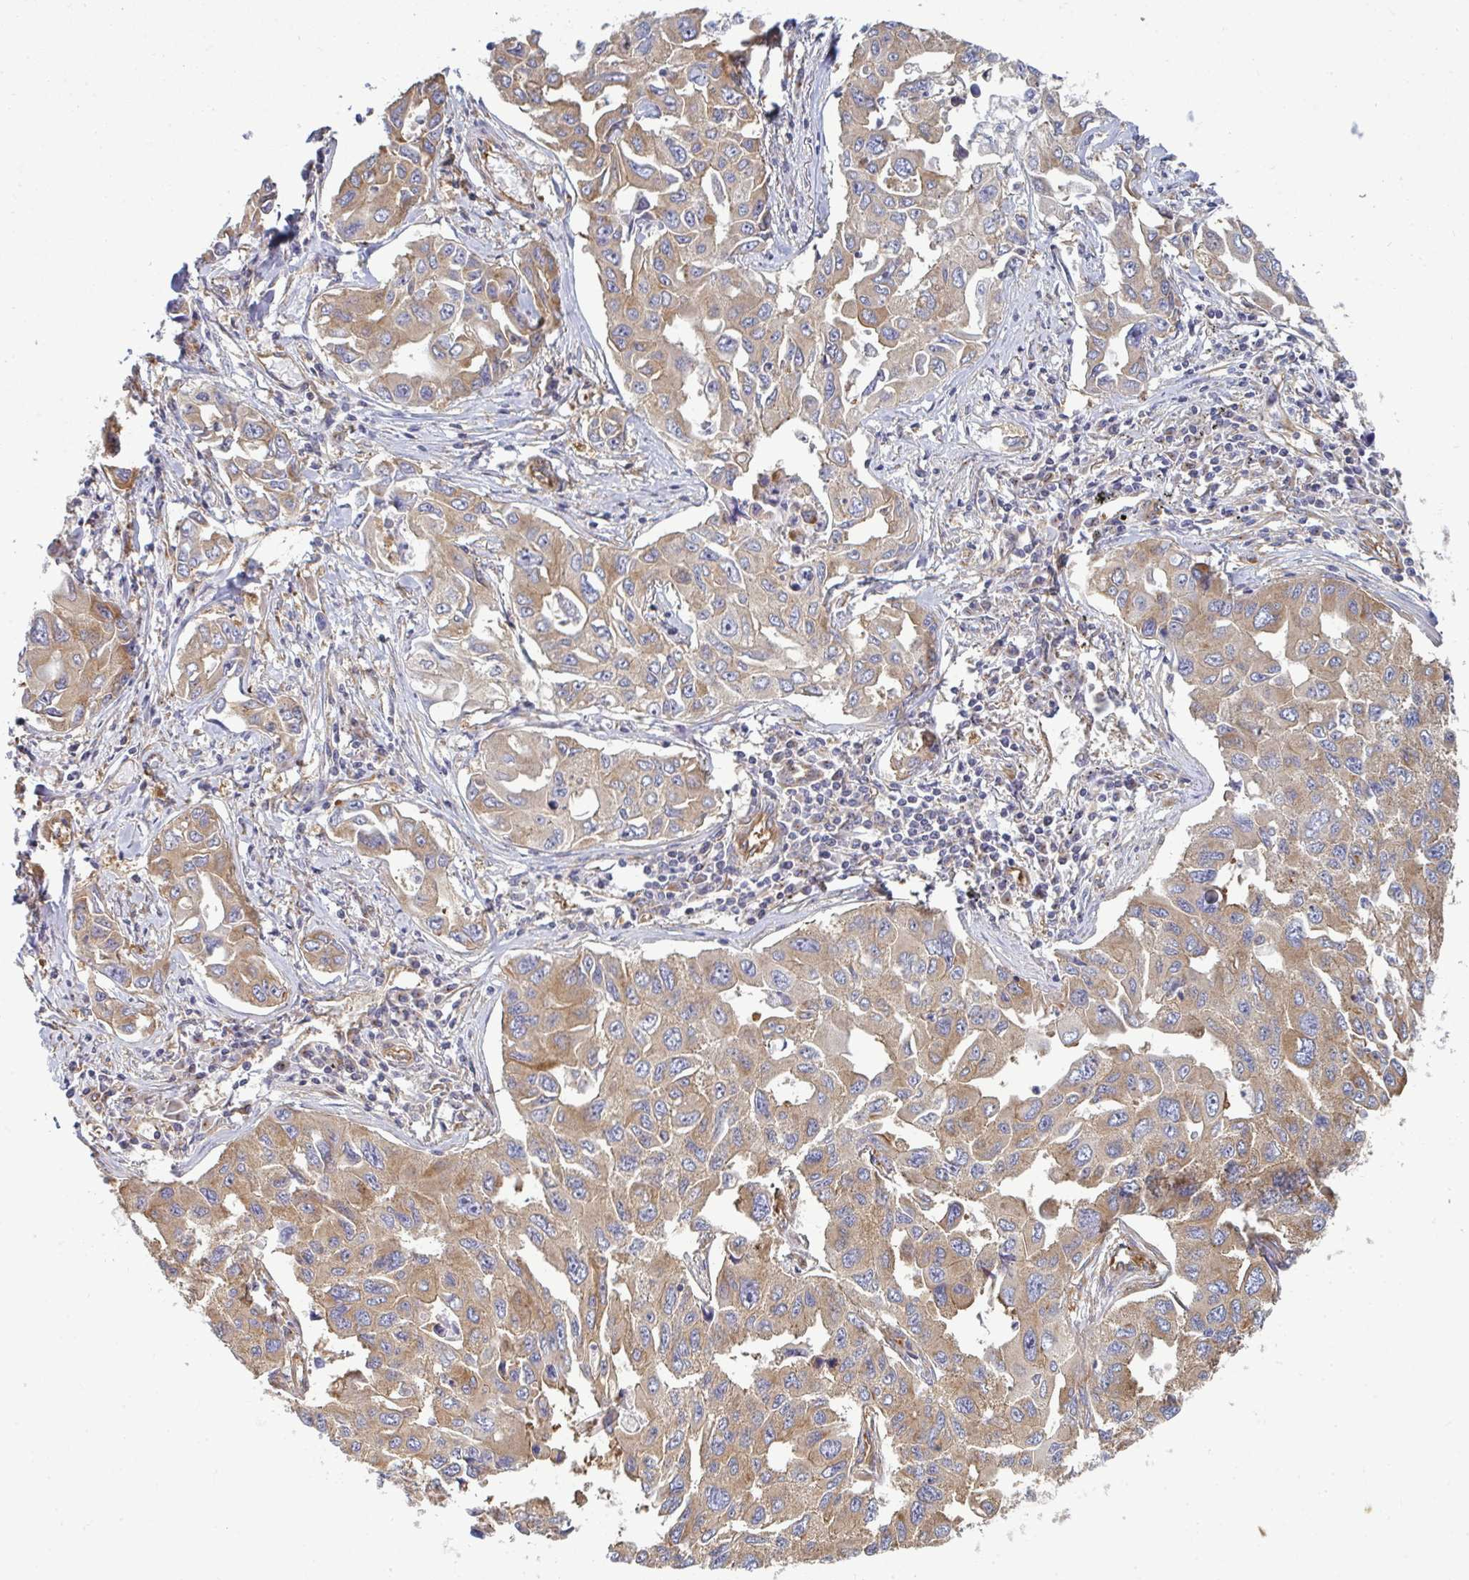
{"staining": {"intensity": "moderate", "quantity": ">75%", "location": "cytoplasmic/membranous"}, "tissue": "lung cancer", "cell_type": "Tumor cells", "image_type": "cancer", "snomed": [{"axis": "morphology", "description": "Adenocarcinoma, NOS"}, {"axis": "topography", "description": "Lung"}], "caption": "Moderate cytoplasmic/membranous staining is seen in about >75% of tumor cells in lung adenocarcinoma.", "gene": "DYNC1I2", "patient": {"sex": "male", "age": 64}}